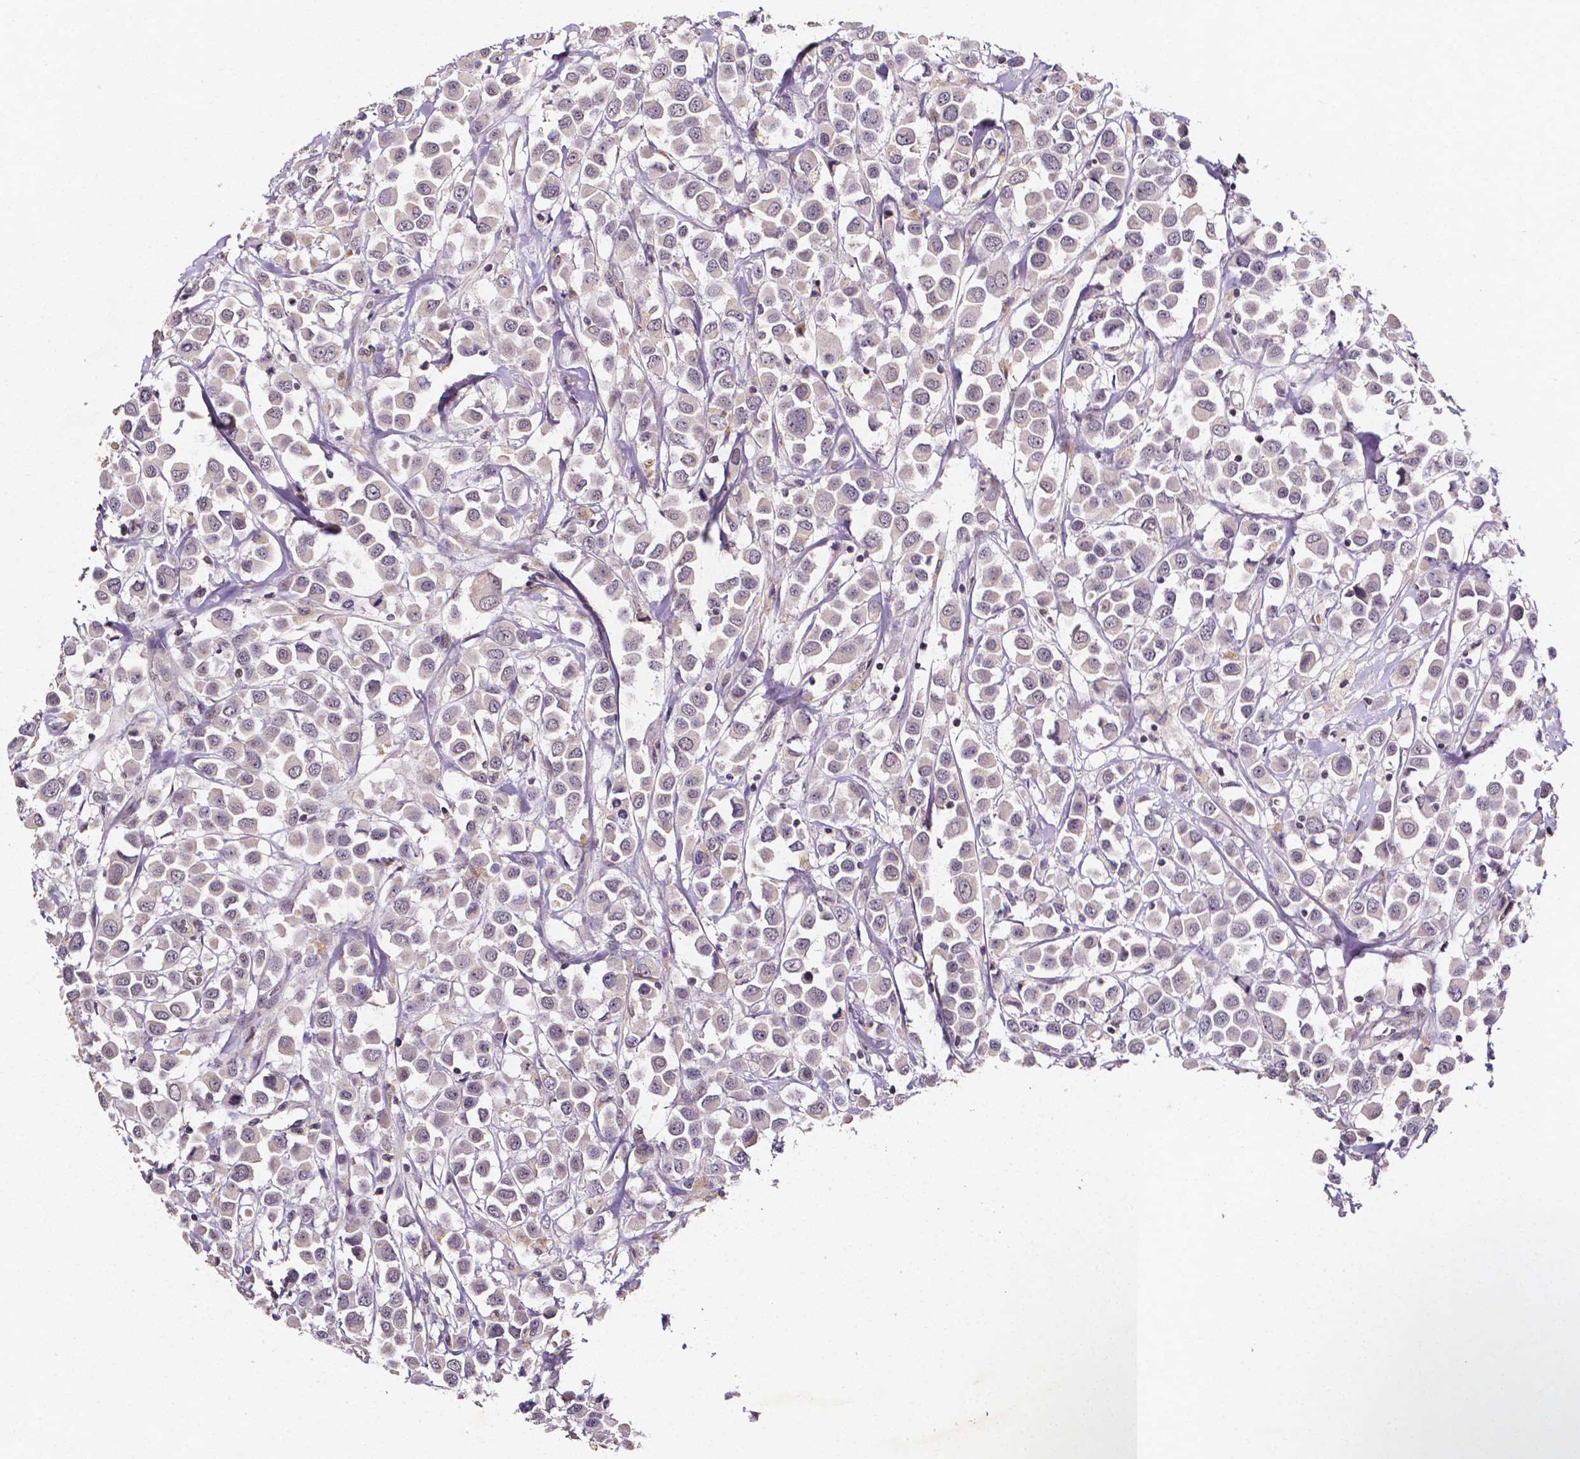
{"staining": {"intensity": "negative", "quantity": "none", "location": "none"}, "tissue": "breast cancer", "cell_type": "Tumor cells", "image_type": "cancer", "snomed": [{"axis": "morphology", "description": "Duct carcinoma"}, {"axis": "topography", "description": "Breast"}], "caption": "This is an immunohistochemistry (IHC) histopathology image of human breast cancer (intraductal carcinoma). There is no expression in tumor cells.", "gene": "NRGN", "patient": {"sex": "female", "age": 61}}